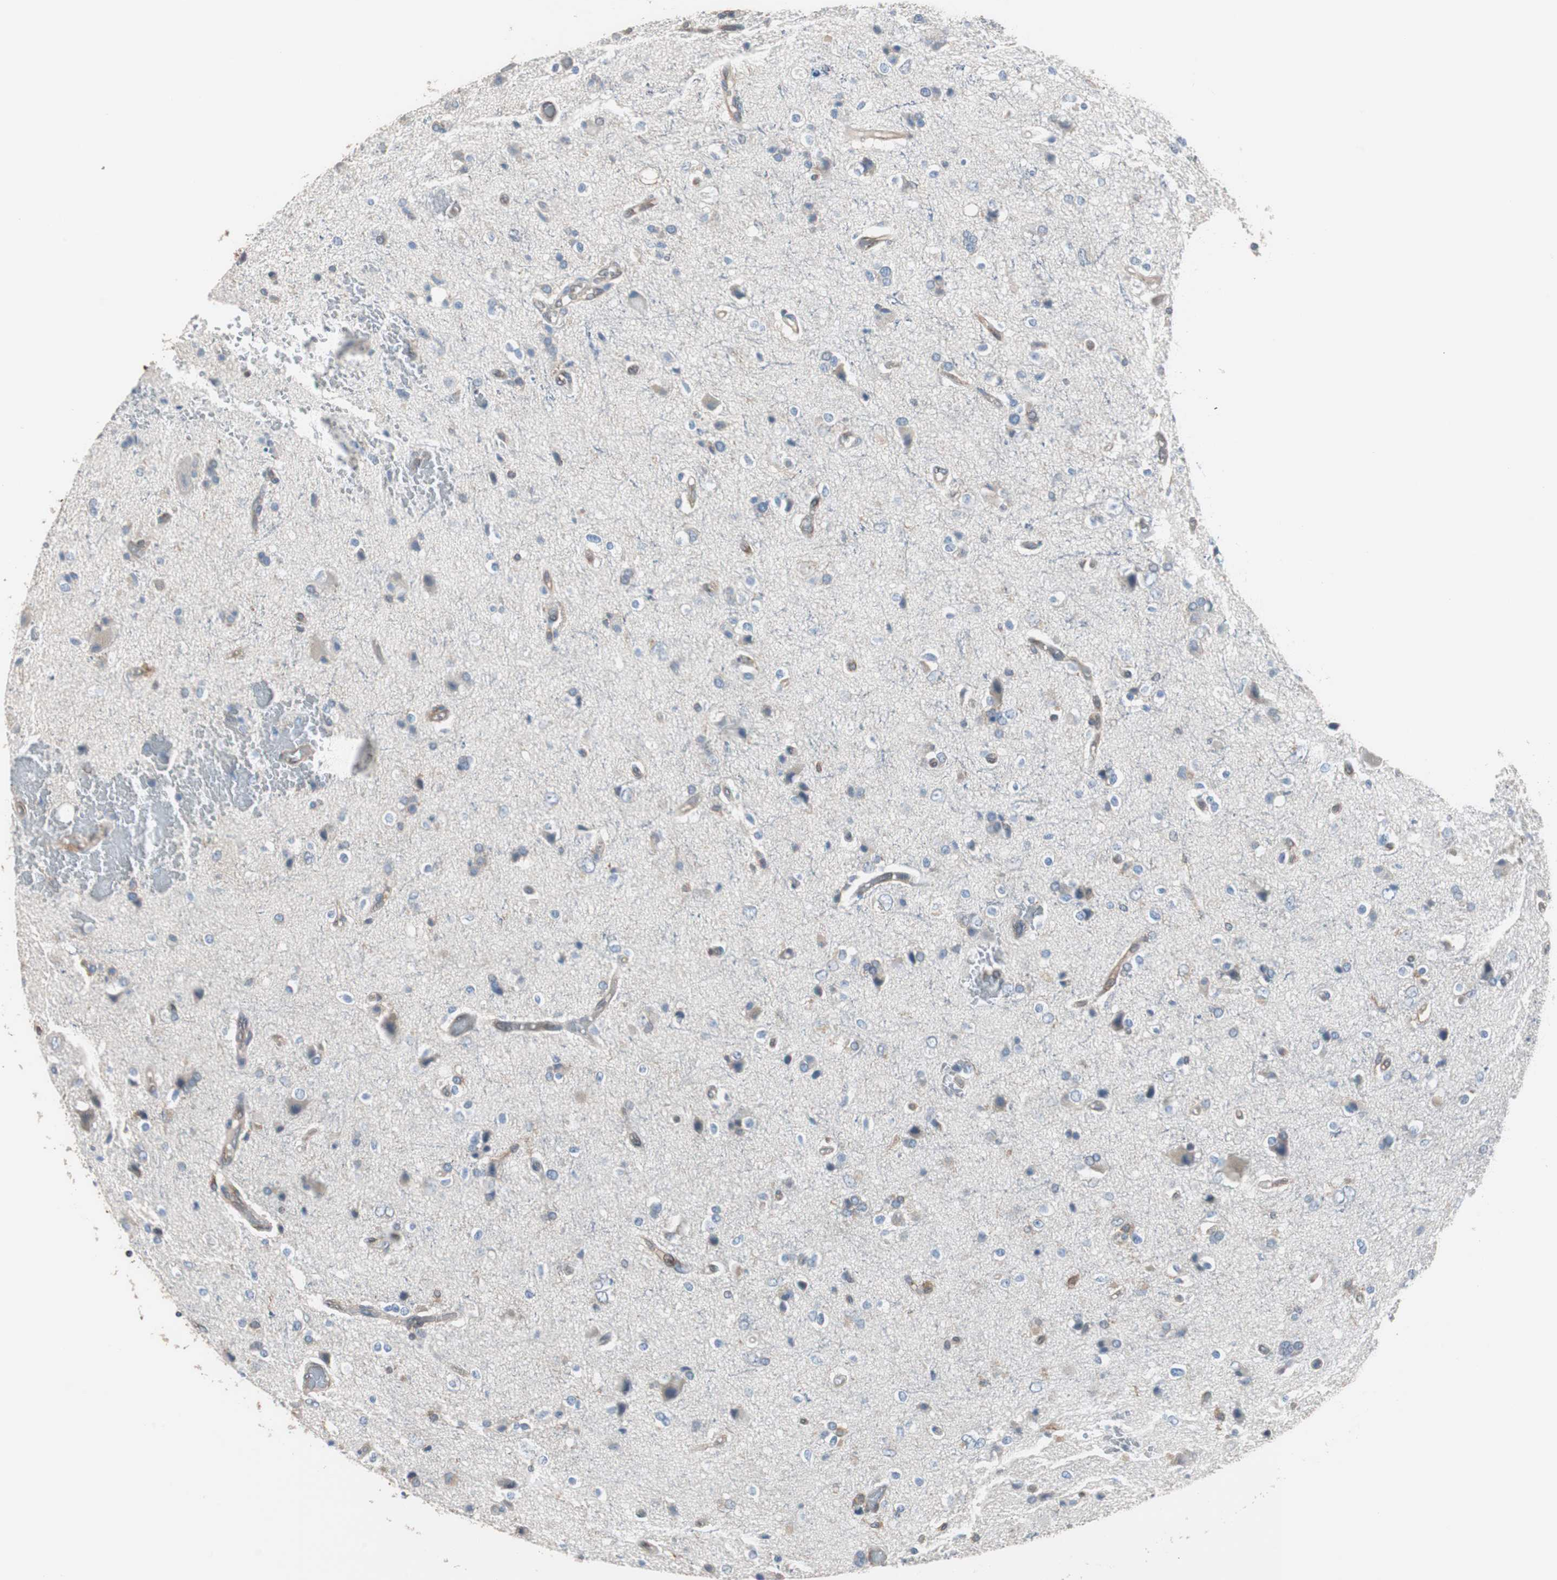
{"staining": {"intensity": "weak", "quantity": "25%-75%", "location": "cytoplasmic/membranous"}, "tissue": "glioma", "cell_type": "Tumor cells", "image_type": "cancer", "snomed": [{"axis": "morphology", "description": "Glioma, malignant, High grade"}, {"axis": "topography", "description": "Brain"}], "caption": "Weak cytoplasmic/membranous protein expression is appreciated in about 25%-75% of tumor cells in glioma.", "gene": "SWAP70", "patient": {"sex": "male", "age": 47}}